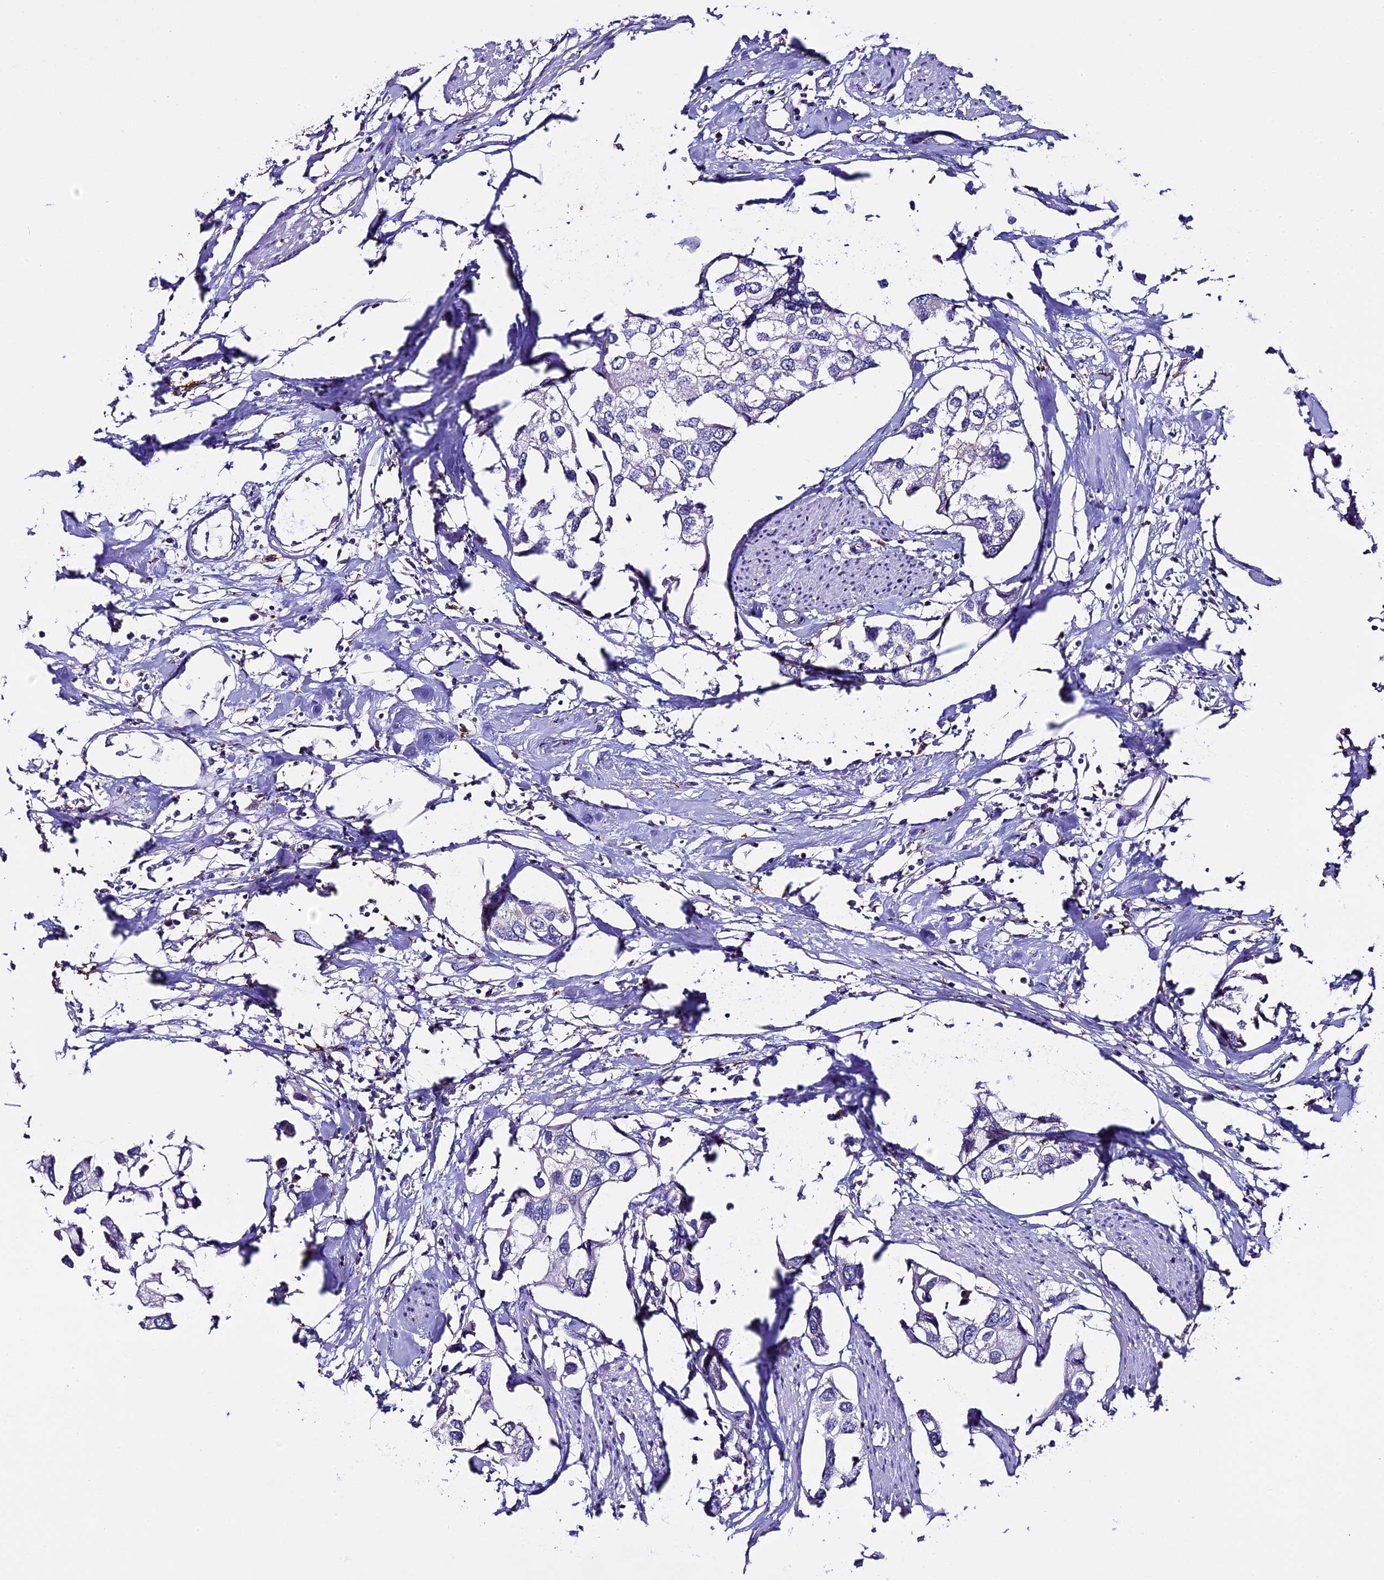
{"staining": {"intensity": "negative", "quantity": "none", "location": "none"}, "tissue": "urothelial cancer", "cell_type": "Tumor cells", "image_type": "cancer", "snomed": [{"axis": "morphology", "description": "Urothelial carcinoma, High grade"}, {"axis": "topography", "description": "Urinary bladder"}], "caption": "Image shows no protein expression in tumor cells of urothelial cancer tissue.", "gene": "NOD2", "patient": {"sex": "male", "age": 64}}